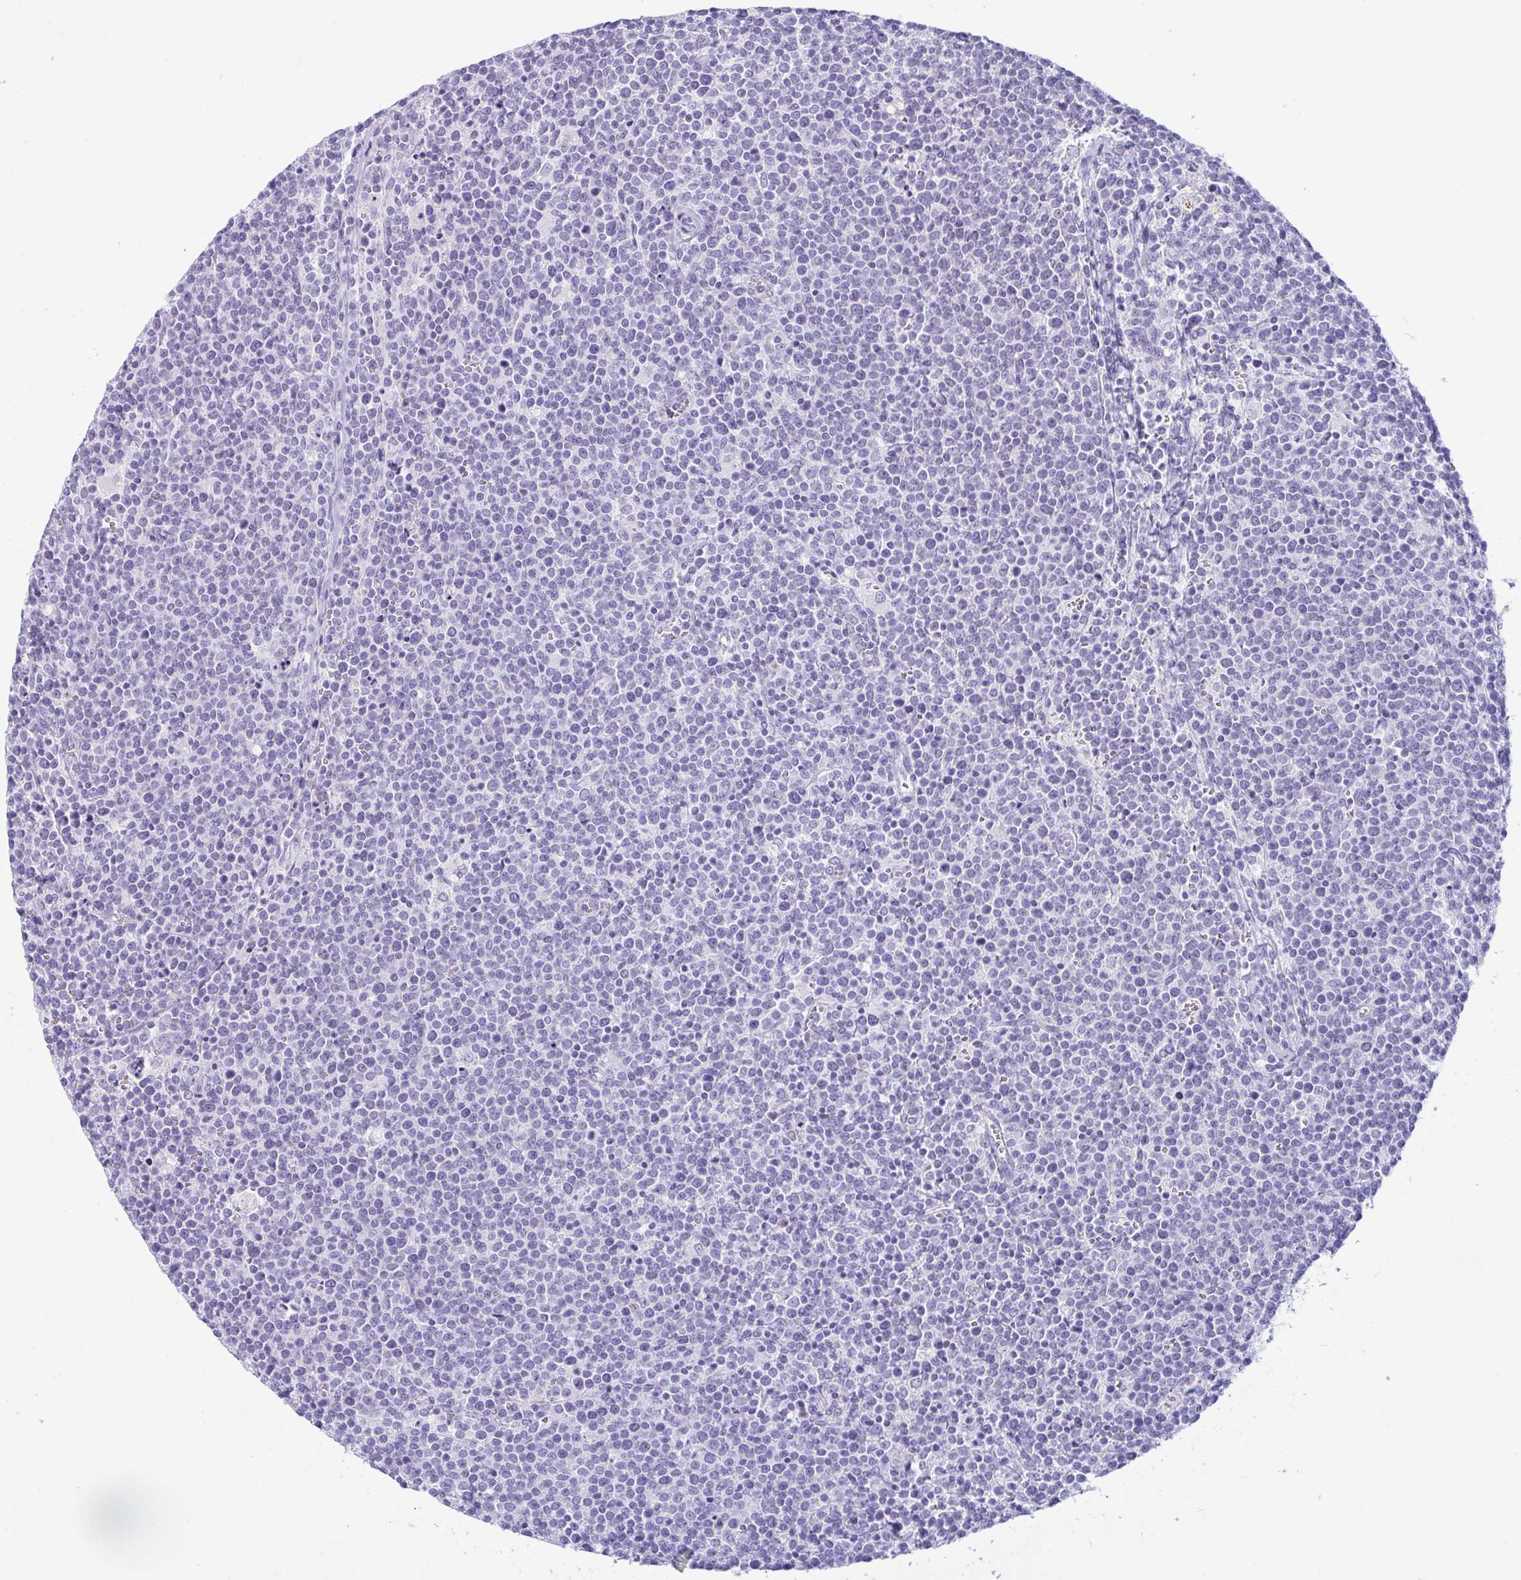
{"staining": {"intensity": "negative", "quantity": "none", "location": "none"}, "tissue": "lymphoma", "cell_type": "Tumor cells", "image_type": "cancer", "snomed": [{"axis": "morphology", "description": "Malignant lymphoma, non-Hodgkin's type, High grade"}, {"axis": "topography", "description": "Lymph node"}], "caption": "High magnification brightfield microscopy of lymphoma stained with DAB (brown) and counterstained with hematoxylin (blue): tumor cells show no significant expression. (Brightfield microscopy of DAB (3,3'-diaminobenzidine) immunohistochemistry at high magnification).", "gene": "BBS1", "patient": {"sex": "male", "age": 61}}